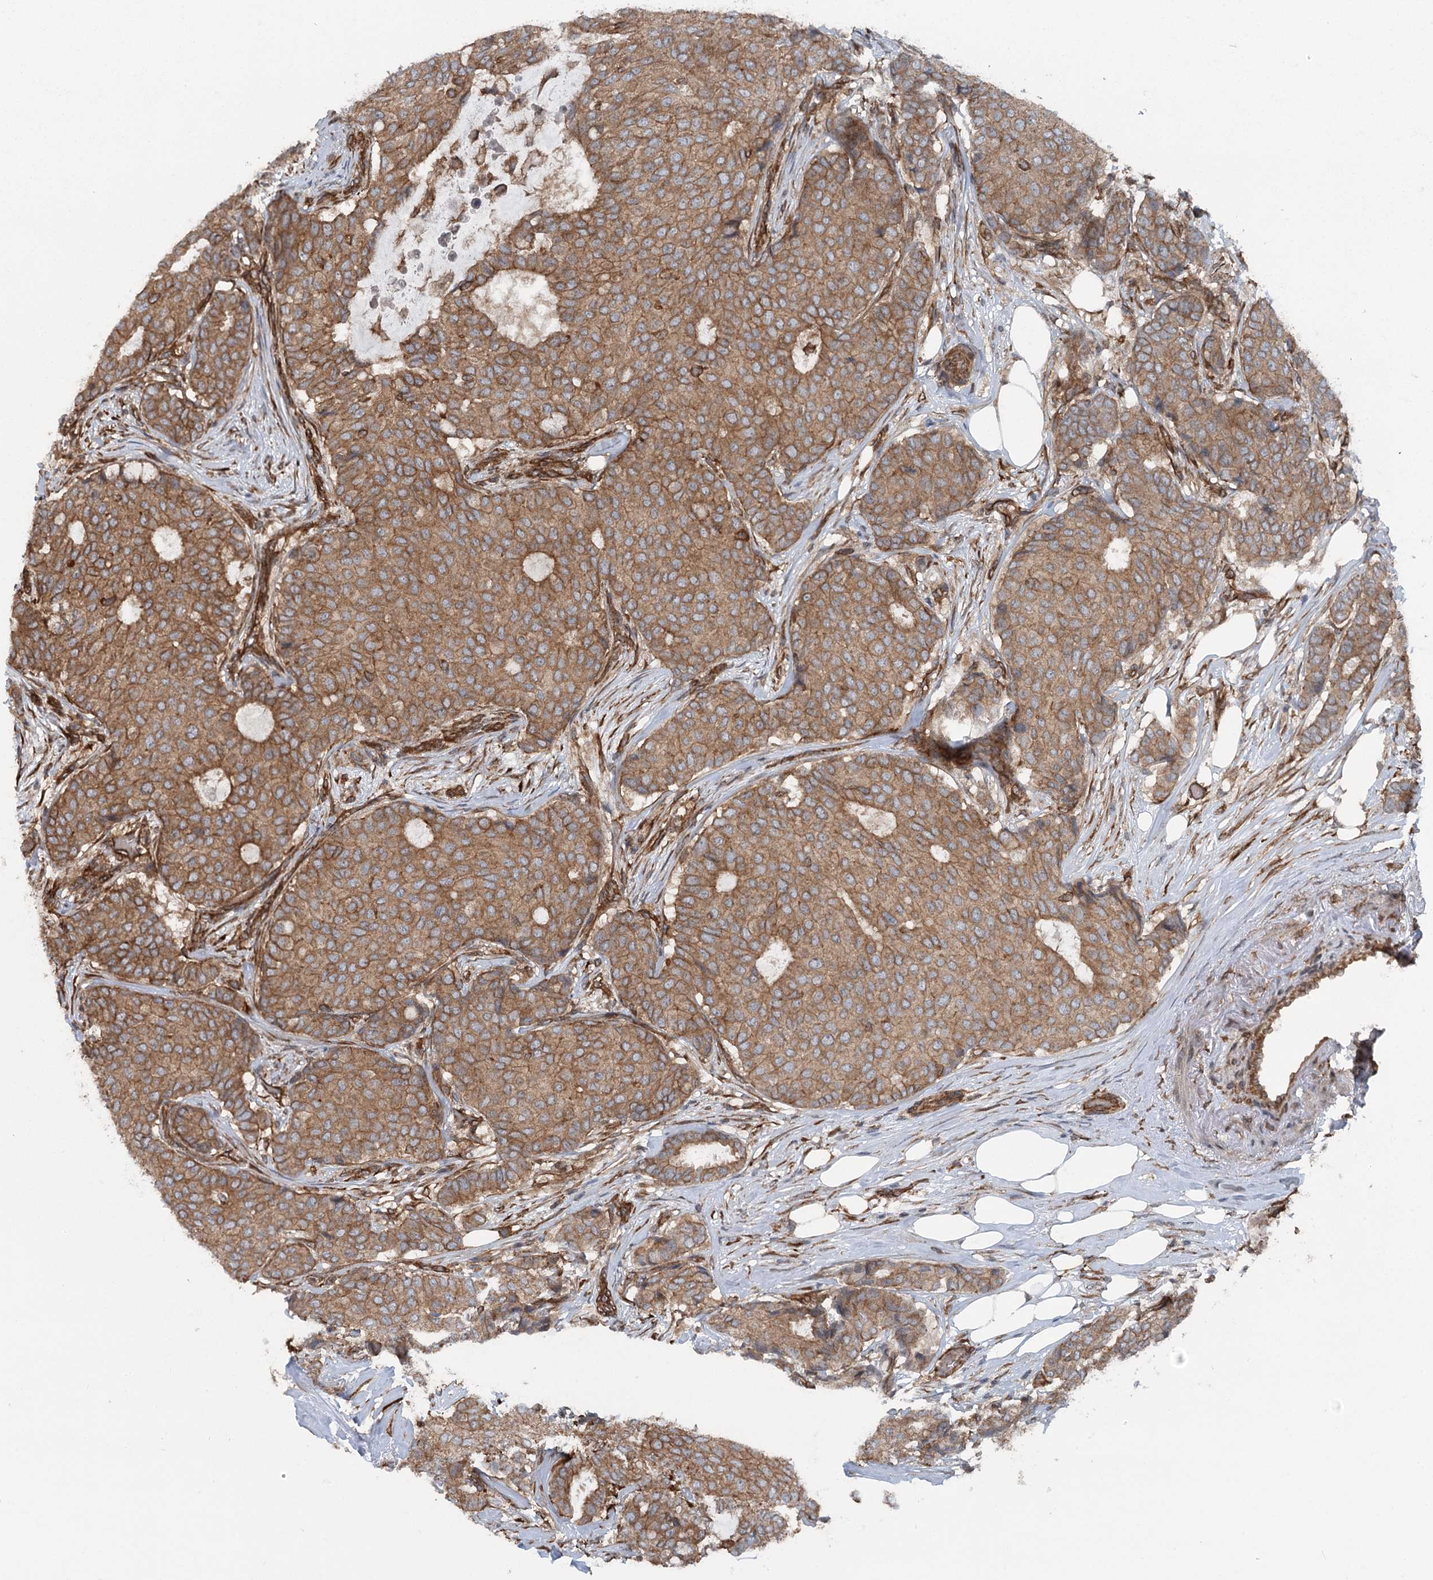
{"staining": {"intensity": "strong", "quantity": ">75%", "location": "cytoplasmic/membranous"}, "tissue": "breast cancer", "cell_type": "Tumor cells", "image_type": "cancer", "snomed": [{"axis": "morphology", "description": "Duct carcinoma"}, {"axis": "topography", "description": "Breast"}], "caption": "Immunohistochemistry (IHC) histopathology image of intraductal carcinoma (breast) stained for a protein (brown), which reveals high levels of strong cytoplasmic/membranous staining in approximately >75% of tumor cells.", "gene": "IQSEC1", "patient": {"sex": "female", "age": 75}}